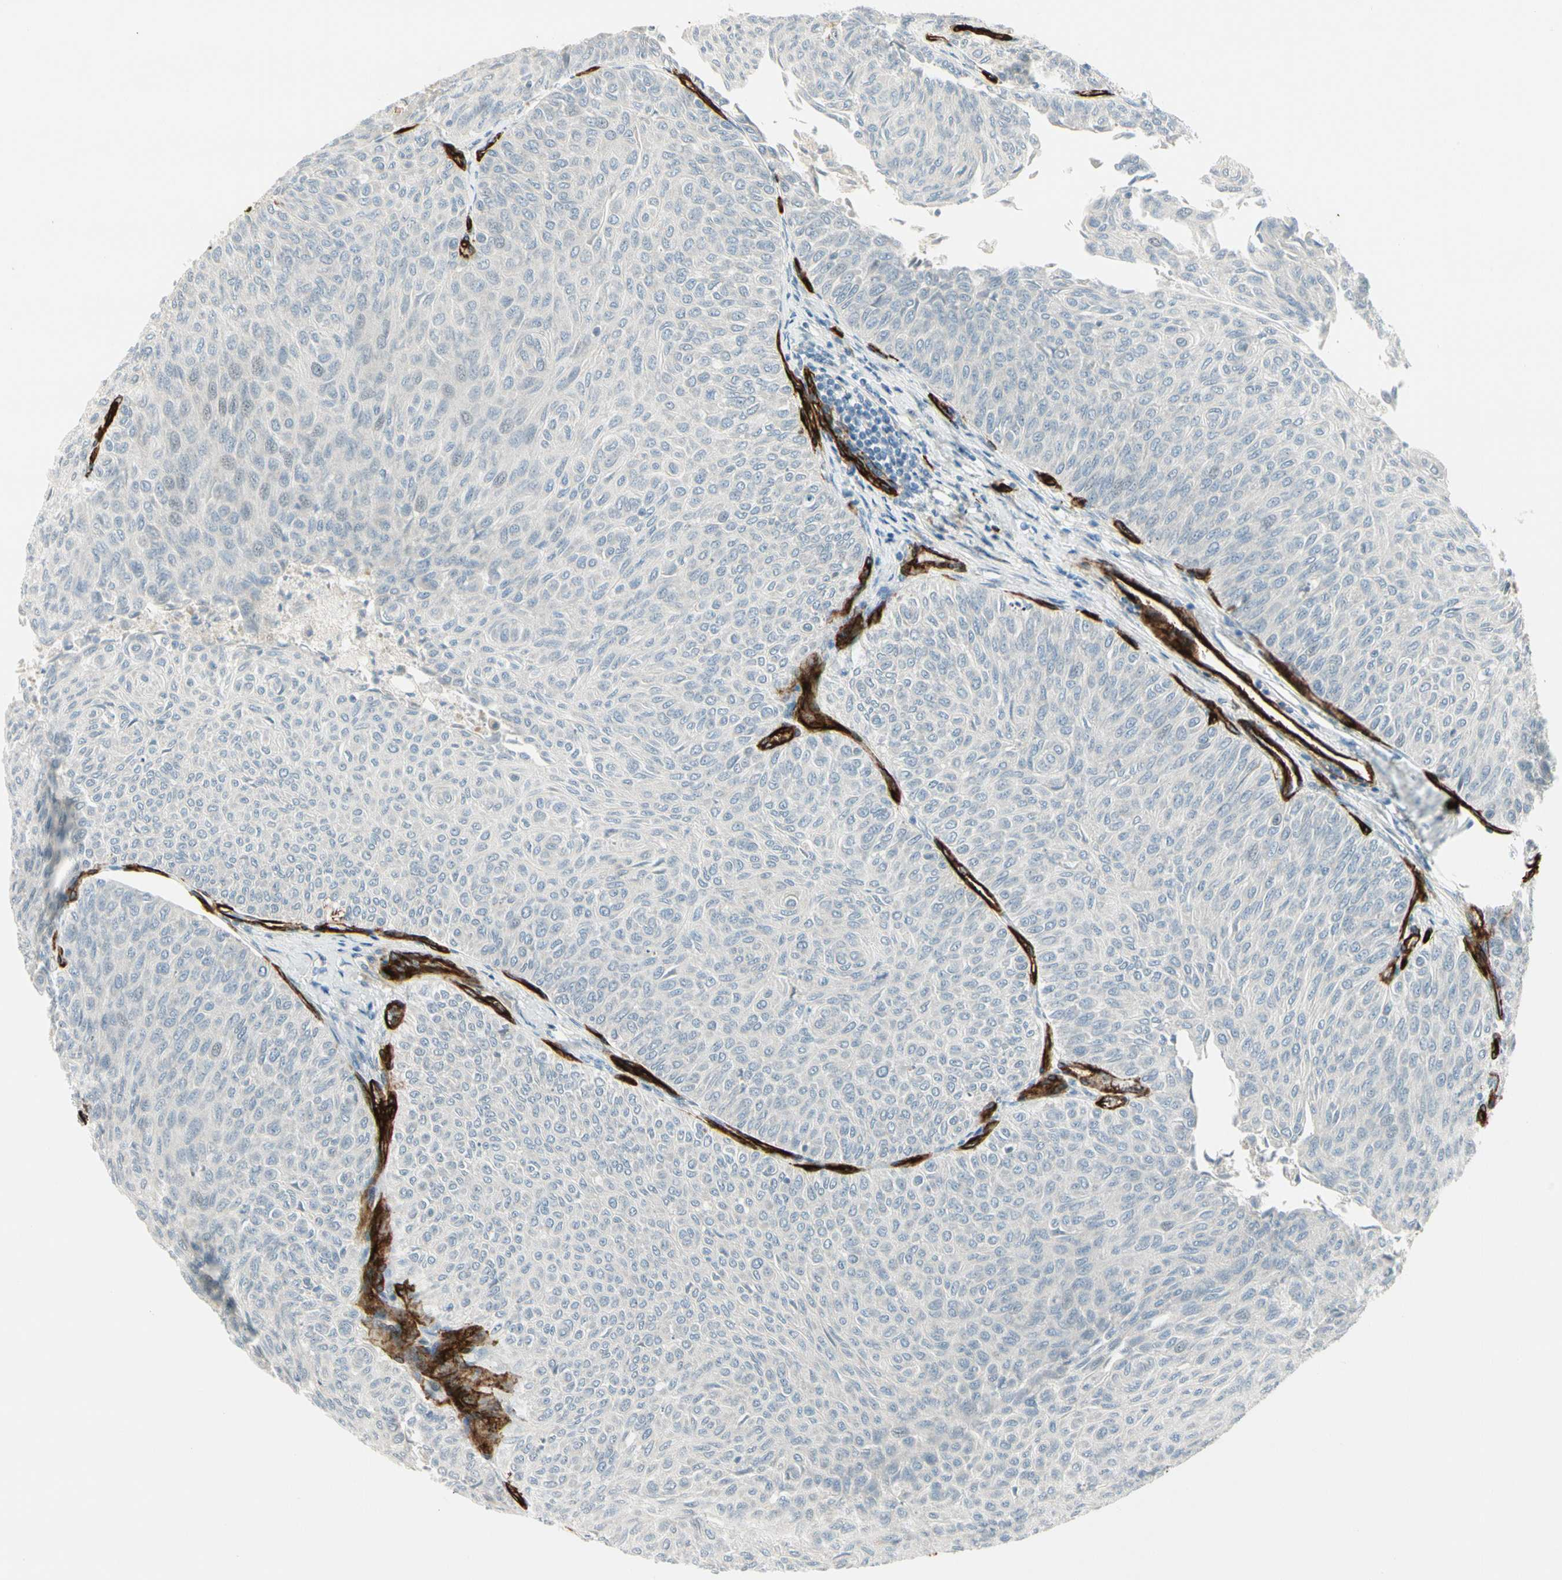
{"staining": {"intensity": "negative", "quantity": "none", "location": "none"}, "tissue": "urothelial cancer", "cell_type": "Tumor cells", "image_type": "cancer", "snomed": [{"axis": "morphology", "description": "Urothelial carcinoma, Low grade"}, {"axis": "topography", "description": "Urinary bladder"}], "caption": "Immunohistochemistry photomicrograph of human urothelial cancer stained for a protein (brown), which displays no expression in tumor cells. (Immunohistochemistry (ihc), brightfield microscopy, high magnification).", "gene": "MCAM", "patient": {"sex": "male", "age": 78}}